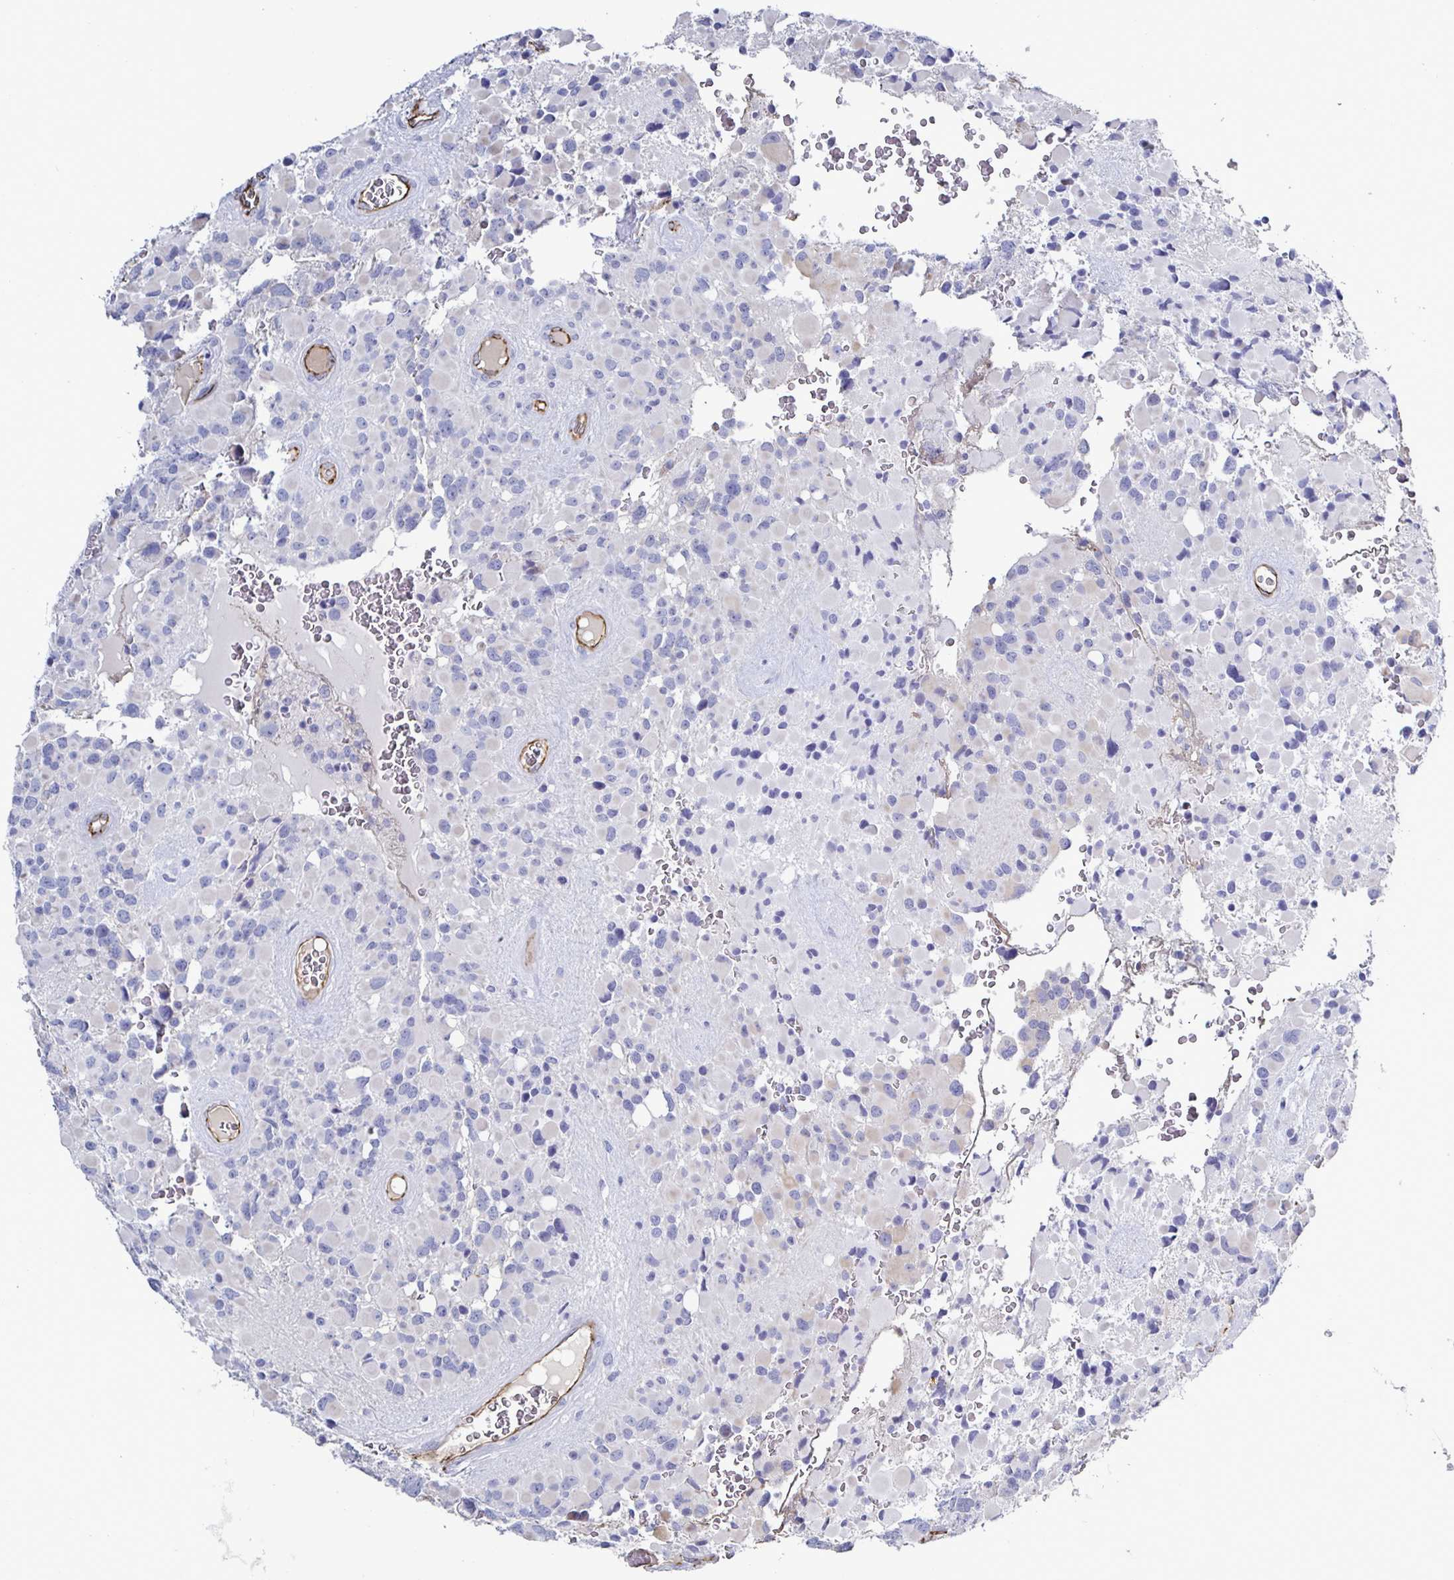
{"staining": {"intensity": "negative", "quantity": "none", "location": "none"}, "tissue": "glioma", "cell_type": "Tumor cells", "image_type": "cancer", "snomed": [{"axis": "morphology", "description": "Glioma, malignant, High grade"}, {"axis": "topography", "description": "Brain"}], "caption": "Glioma stained for a protein using immunohistochemistry reveals no positivity tumor cells.", "gene": "ACSBG2", "patient": {"sex": "female", "age": 40}}